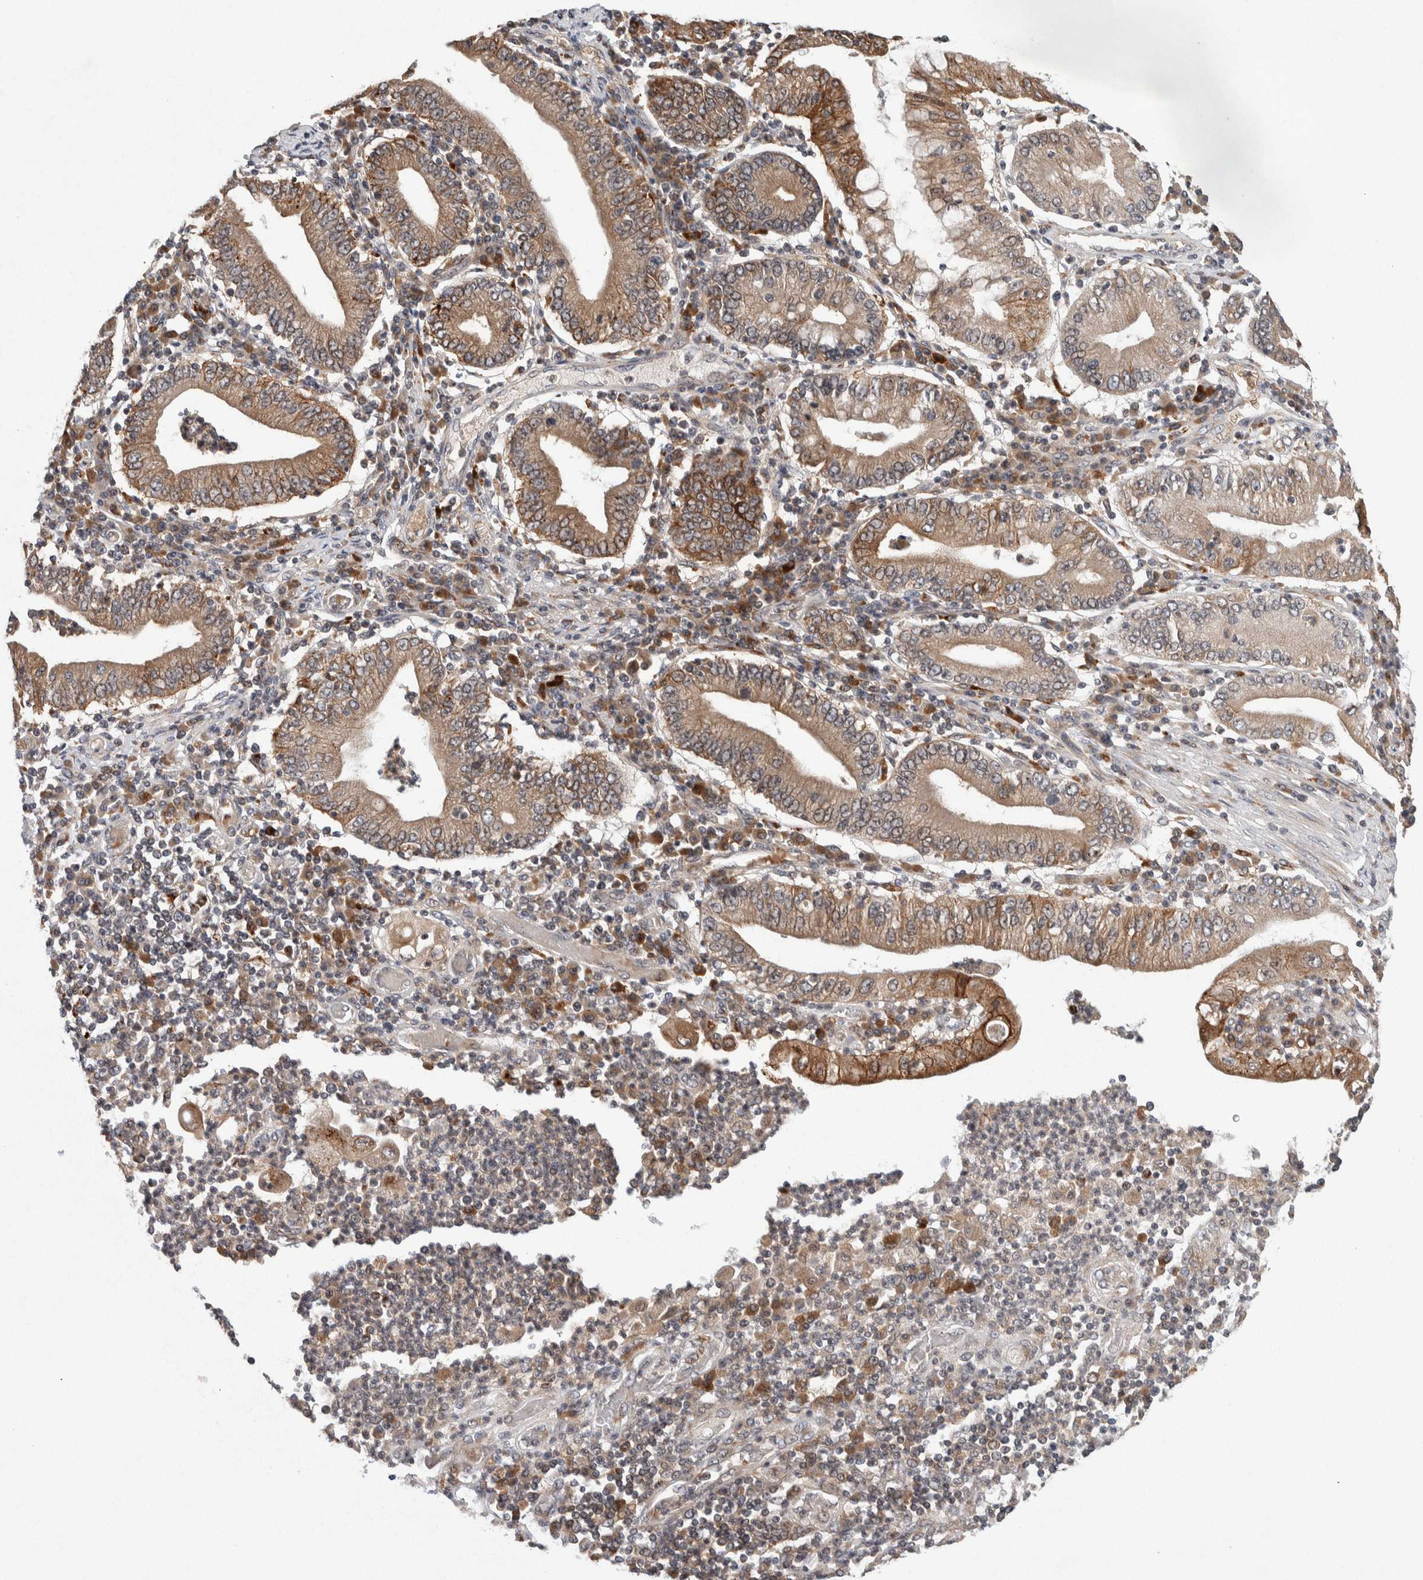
{"staining": {"intensity": "moderate", "quantity": ">75%", "location": "cytoplasmic/membranous"}, "tissue": "stomach cancer", "cell_type": "Tumor cells", "image_type": "cancer", "snomed": [{"axis": "morphology", "description": "Normal tissue, NOS"}, {"axis": "morphology", "description": "Adenocarcinoma, NOS"}, {"axis": "topography", "description": "Esophagus"}, {"axis": "topography", "description": "Stomach, upper"}, {"axis": "topography", "description": "Peripheral nerve tissue"}], "caption": "Stomach cancer (adenocarcinoma) stained for a protein (brown) exhibits moderate cytoplasmic/membranous positive positivity in about >75% of tumor cells.", "gene": "KCNK1", "patient": {"sex": "male", "age": 62}}